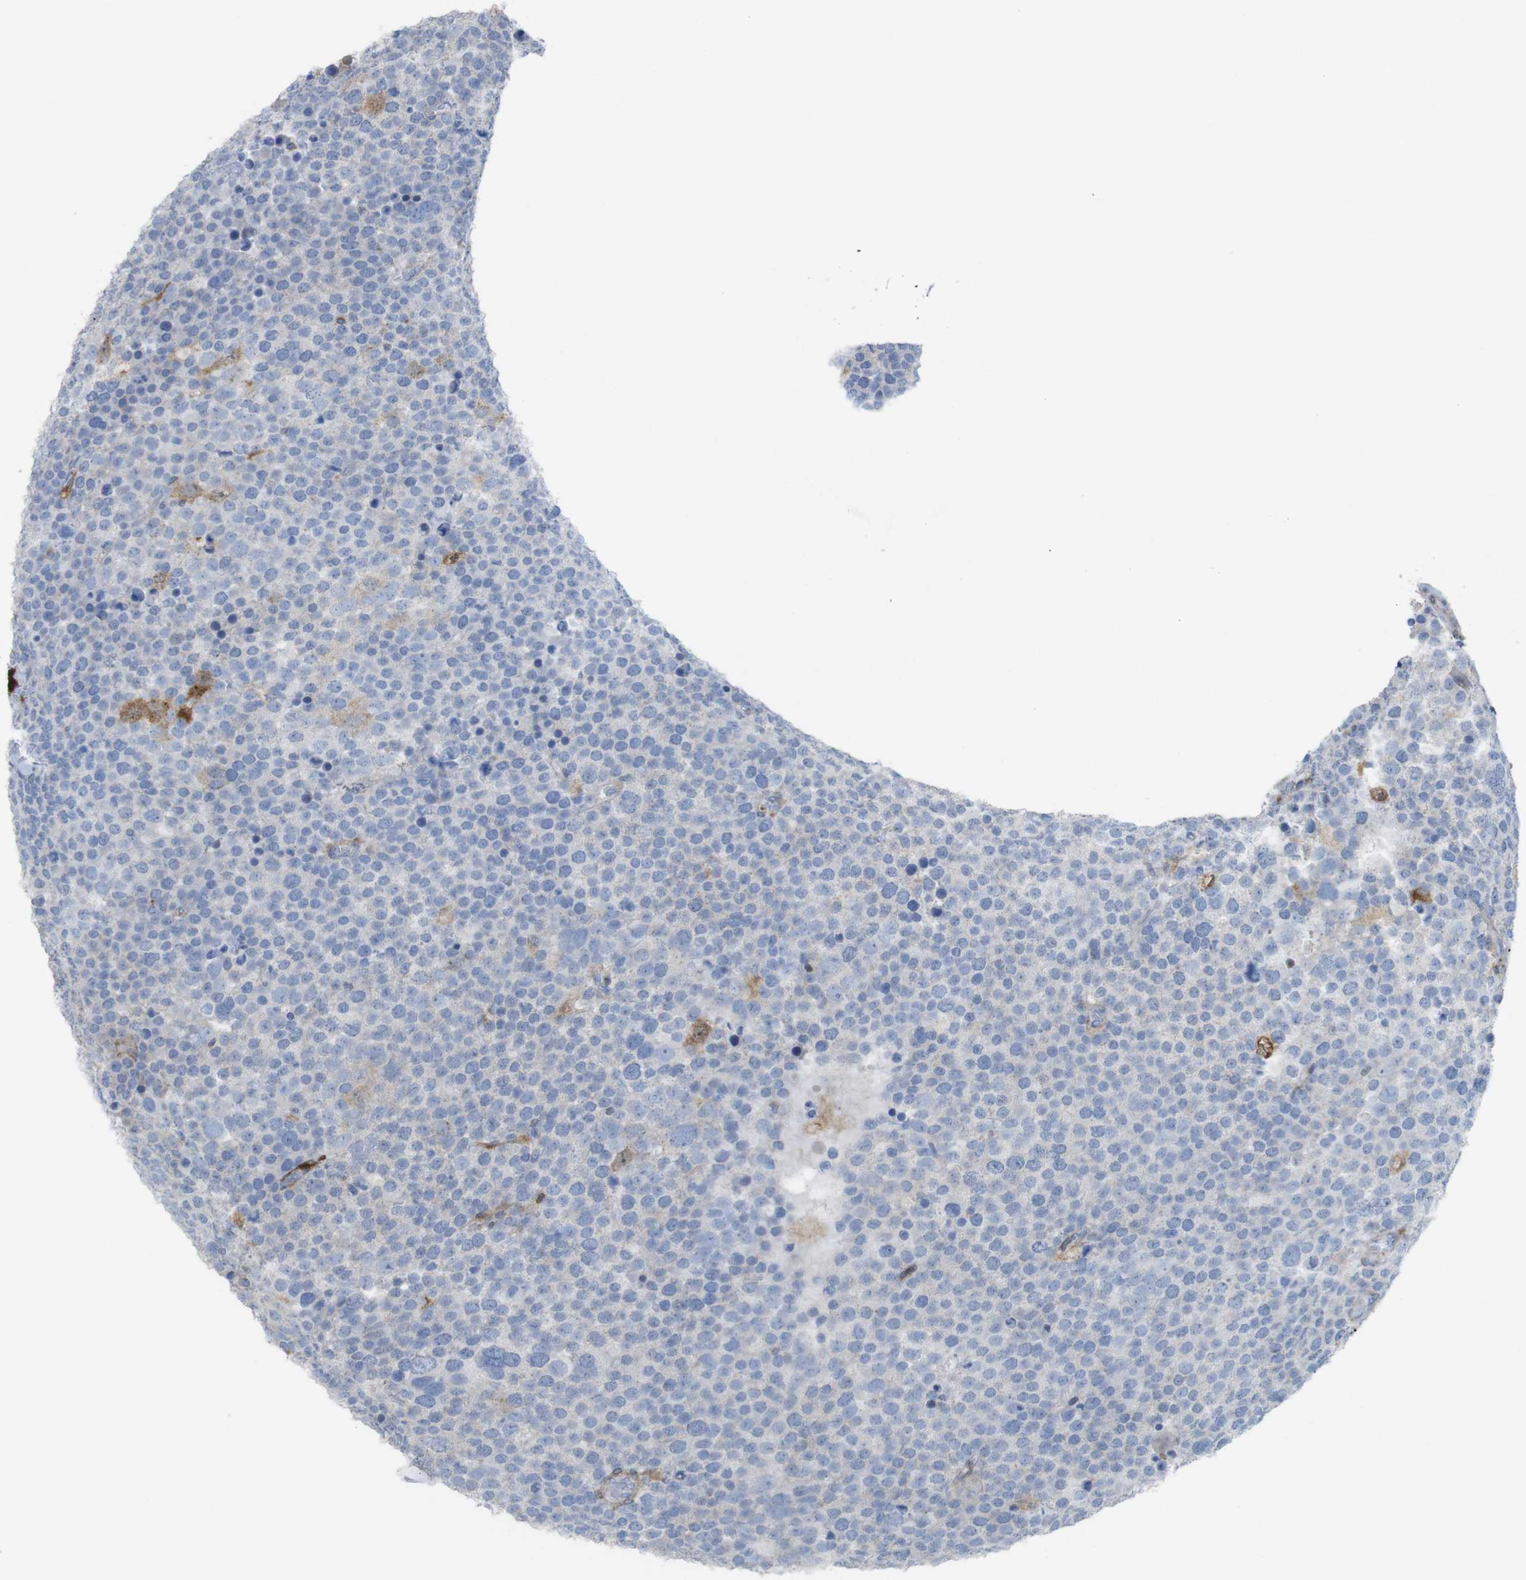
{"staining": {"intensity": "negative", "quantity": "none", "location": "none"}, "tissue": "testis cancer", "cell_type": "Tumor cells", "image_type": "cancer", "snomed": [{"axis": "morphology", "description": "Seminoma, NOS"}, {"axis": "topography", "description": "Testis"}], "caption": "Immunohistochemistry of human testis cancer (seminoma) displays no expression in tumor cells.", "gene": "PRKCD", "patient": {"sex": "male", "age": 71}}